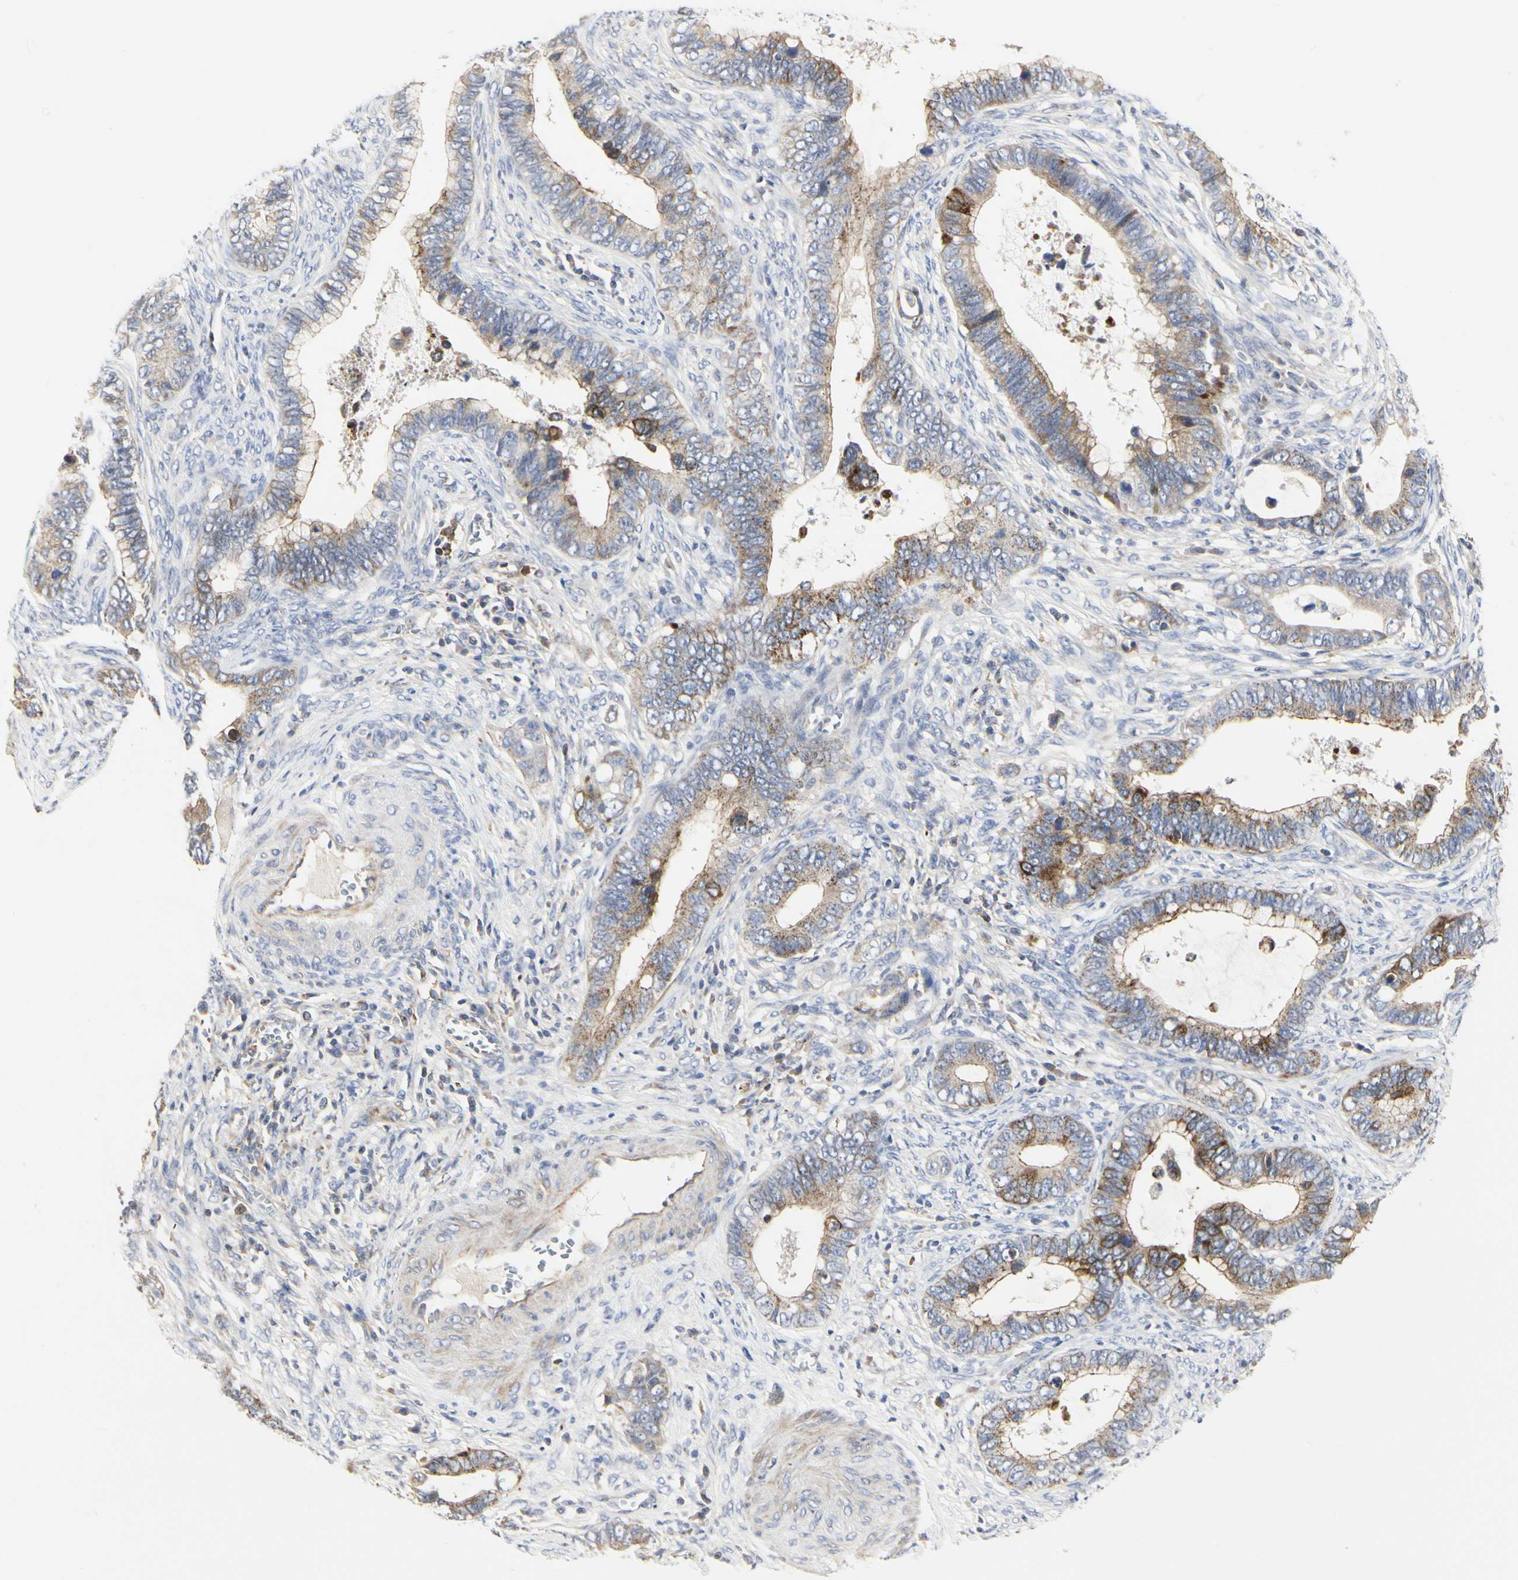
{"staining": {"intensity": "moderate", "quantity": "25%-75%", "location": "cytoplasmic/membranous"}, "tissue": "cervical cancer", "cell_type": "Tumor cells", "image_type": "cancer", "snomed": [{"axis": "morphology", "description": "Adenocarcinoma, NOS"}, {"axis": "topography", "description": "Cervix"}], "caption": "Immunohistochemistry histopathology image of neoplastic tissue: adenocarcinoma (cervical) stained using immunohistochemistry exhibits medium levels of moderate protein expression localized specifically in the cytoplasmic/membranous of tumor cells, appearing as a cytoplasmic/membranous brown color.", "gene": "SHANK2", "patient": {"sex": "female", "age": 44}}